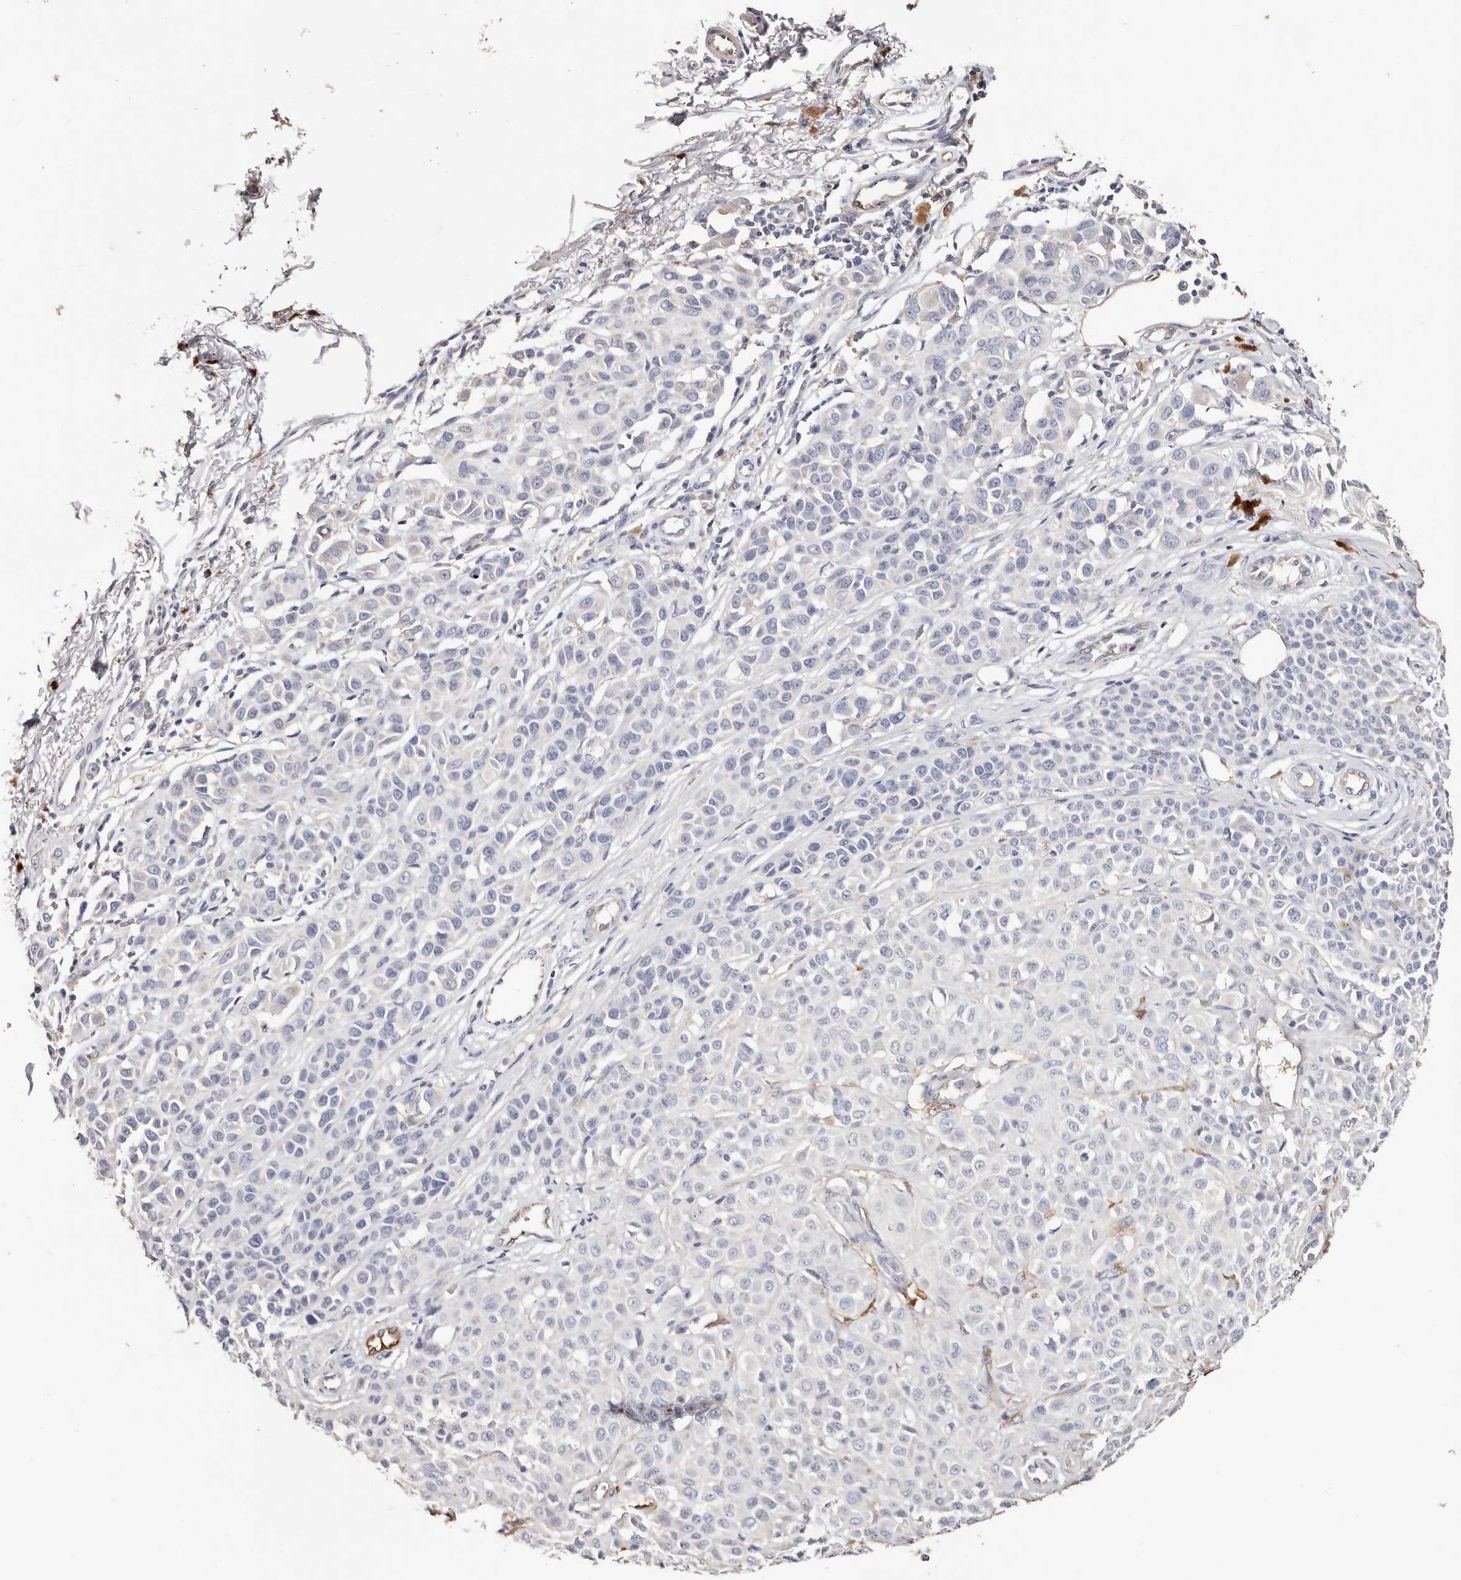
{"staining": {"intensity": "negative", "quantity": "none", "location": "none"}, "tissue": "melanoma", "cell_type": "Tumor cells", "image_type": "cancer", "snomed": [{"axis": "morphology", "description": "Malignant melanoma, NOS"}, {"axis": "topography", "description": "Skin of leg"}], "caption": "Tumor cells are negative for protein expression in human melanoma.", "gene": "TGM2", "patient": {"sex": "female", "age": 72}}